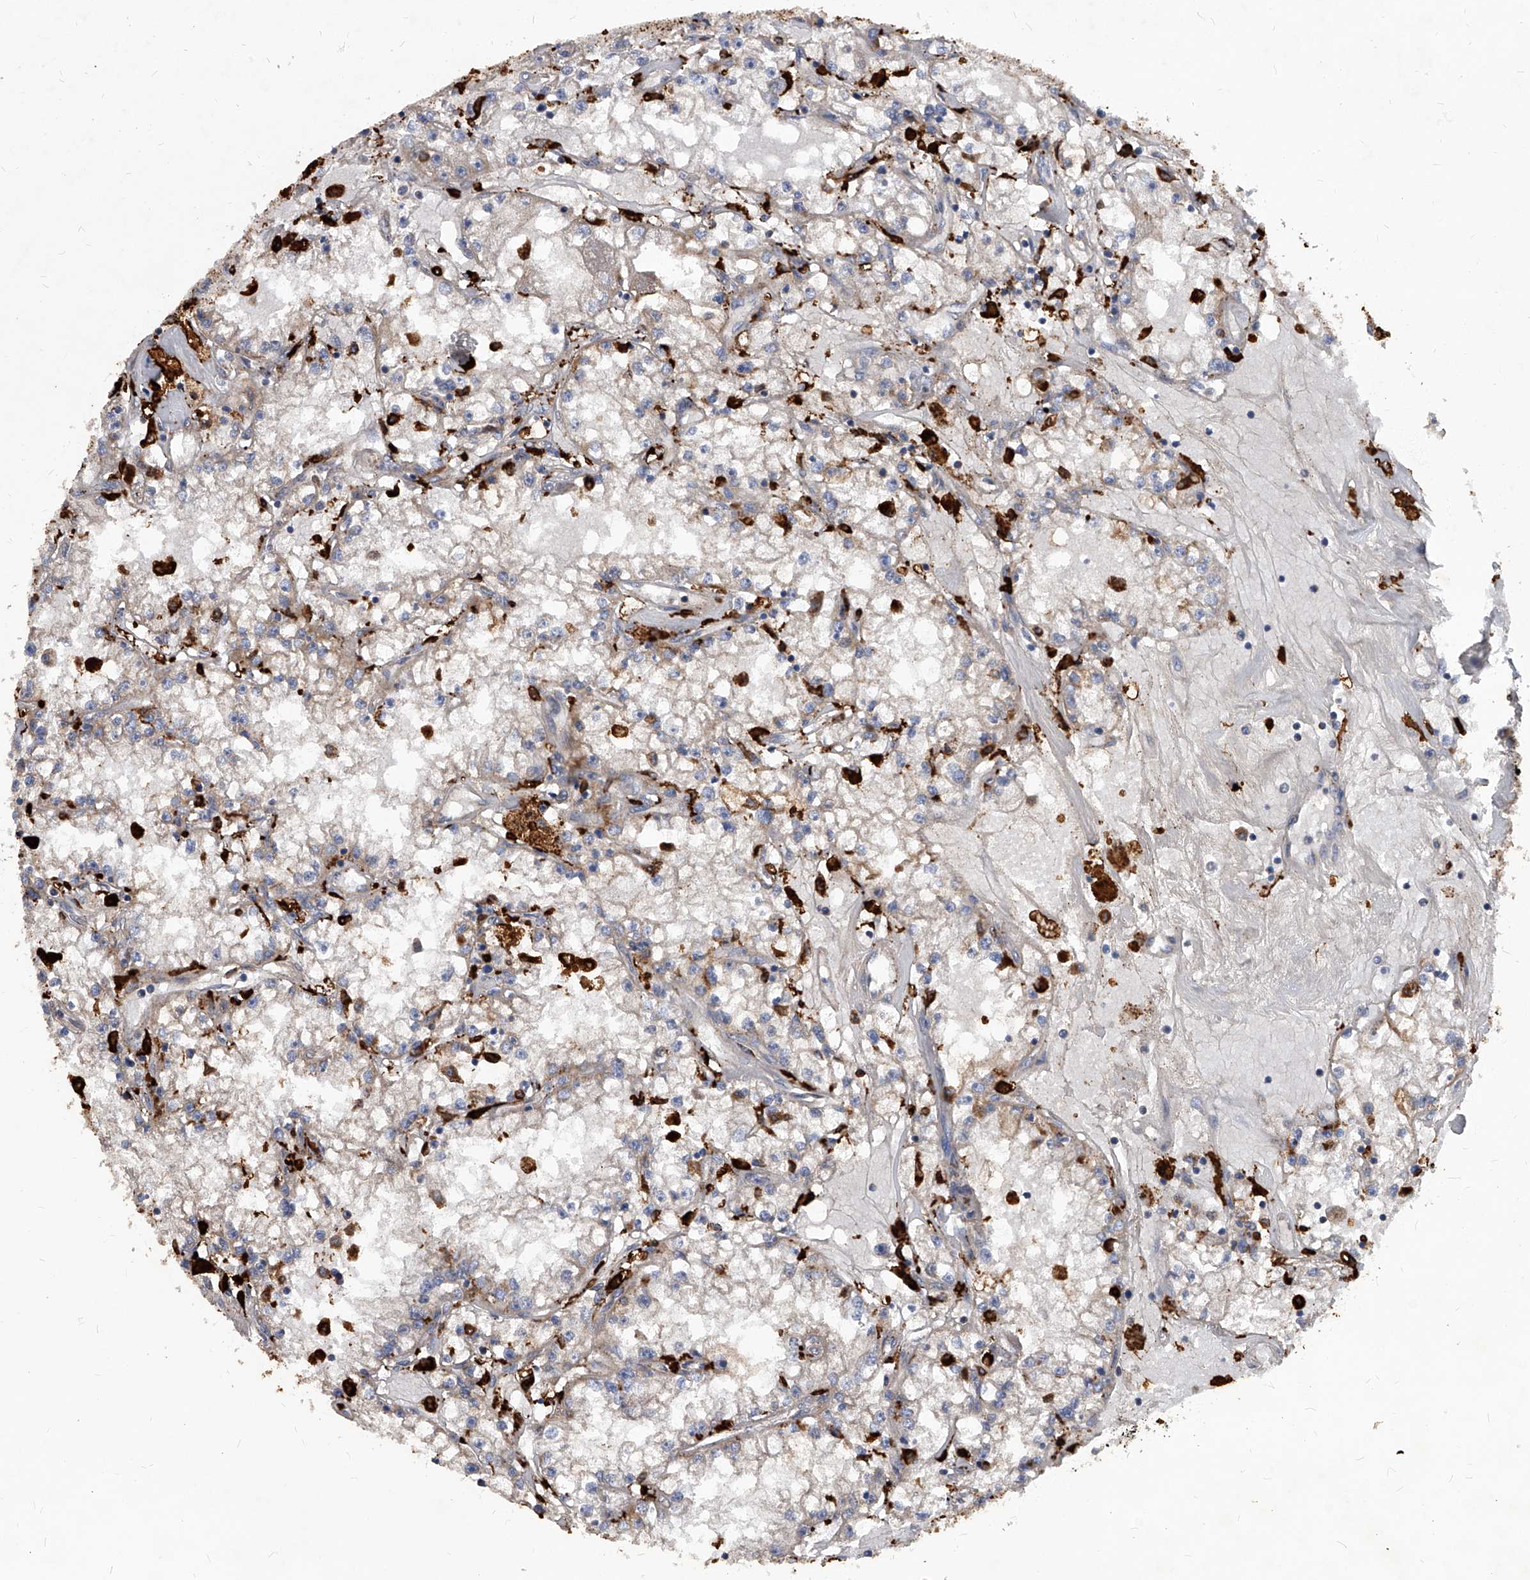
{"staining": {"intensity": "weak", "quantity": "25%-75%", "location": "cytoplasmic/membranous"}, "tissue": "renal cancer", "cell_type": "Tumor cells", "image_type": "cancer", "snomed": [{"axis": "morphology", "description": "Adenocarcinoma, NOS"}, {"axis": "topography", "description": "Kidney"}], "caption": "A micrograph of human adenocarcinoma (renal) stained for a protein displays weak cytoplasmic/membranous brown staining in tumor cells. The protein is stained brown, and the nuclei are stained in blue (DAB (3,3'-diaminobenzidine) IHC with brightfield microscopy, high magnification).", "gene": "SOBP", "patient": {"sex": "male", "age": 56}}